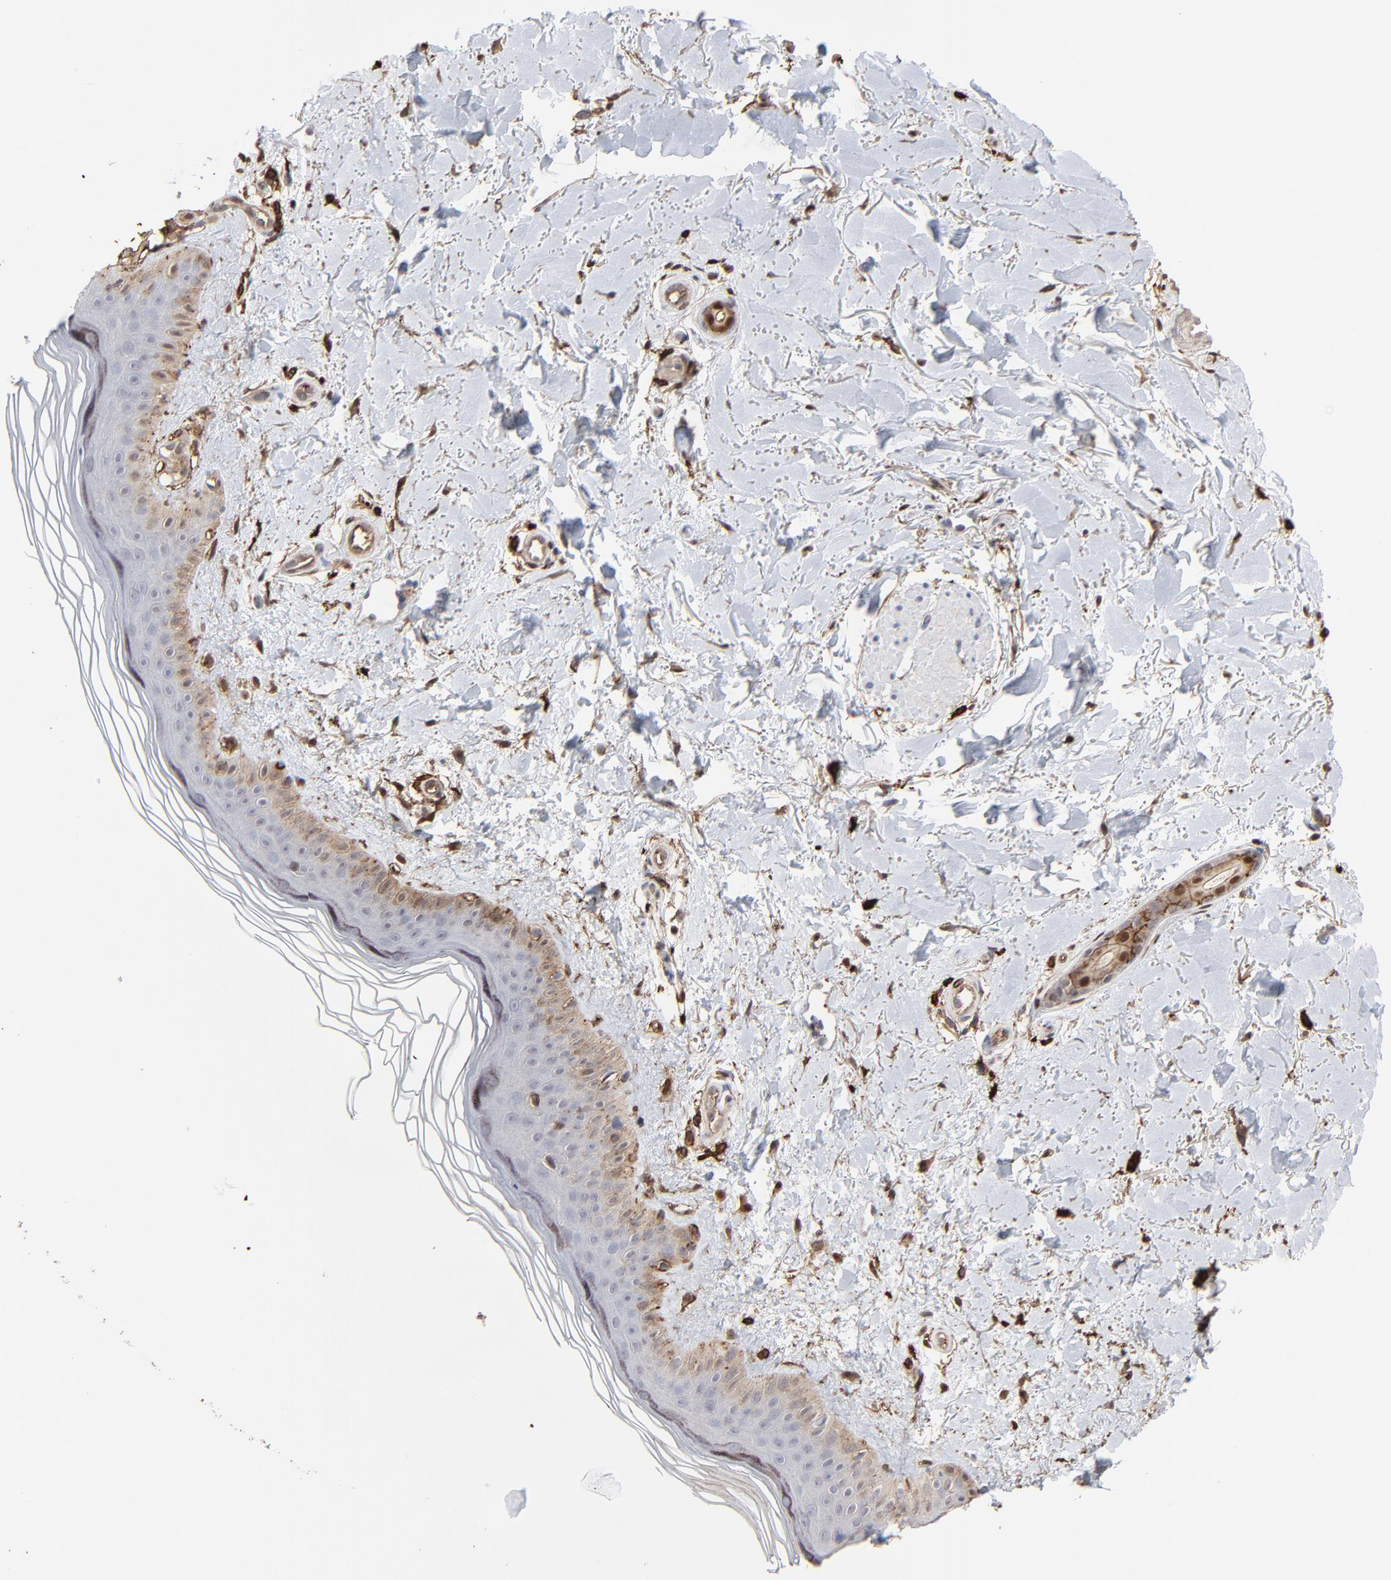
{"staining": {"intensity": "strong", "quantity": ">75%", "location": "cytoplasmic/membranous"}, "tissue": "skin", "cell_type": "Fibroblasts", "image_type": "normal", "snomed": [{"axis": "morphology", "description": "Normal tissue, NOS"}, {"axis": "topography", "description": "Skin"}], "caption": "Skin stained with immunohistochemistry shows strong cytoplasmic/membranous positivity in about >75% of fibroblasts.", "gene": "SLC6A14", "patient": {"sex": "female", "age": 19}}